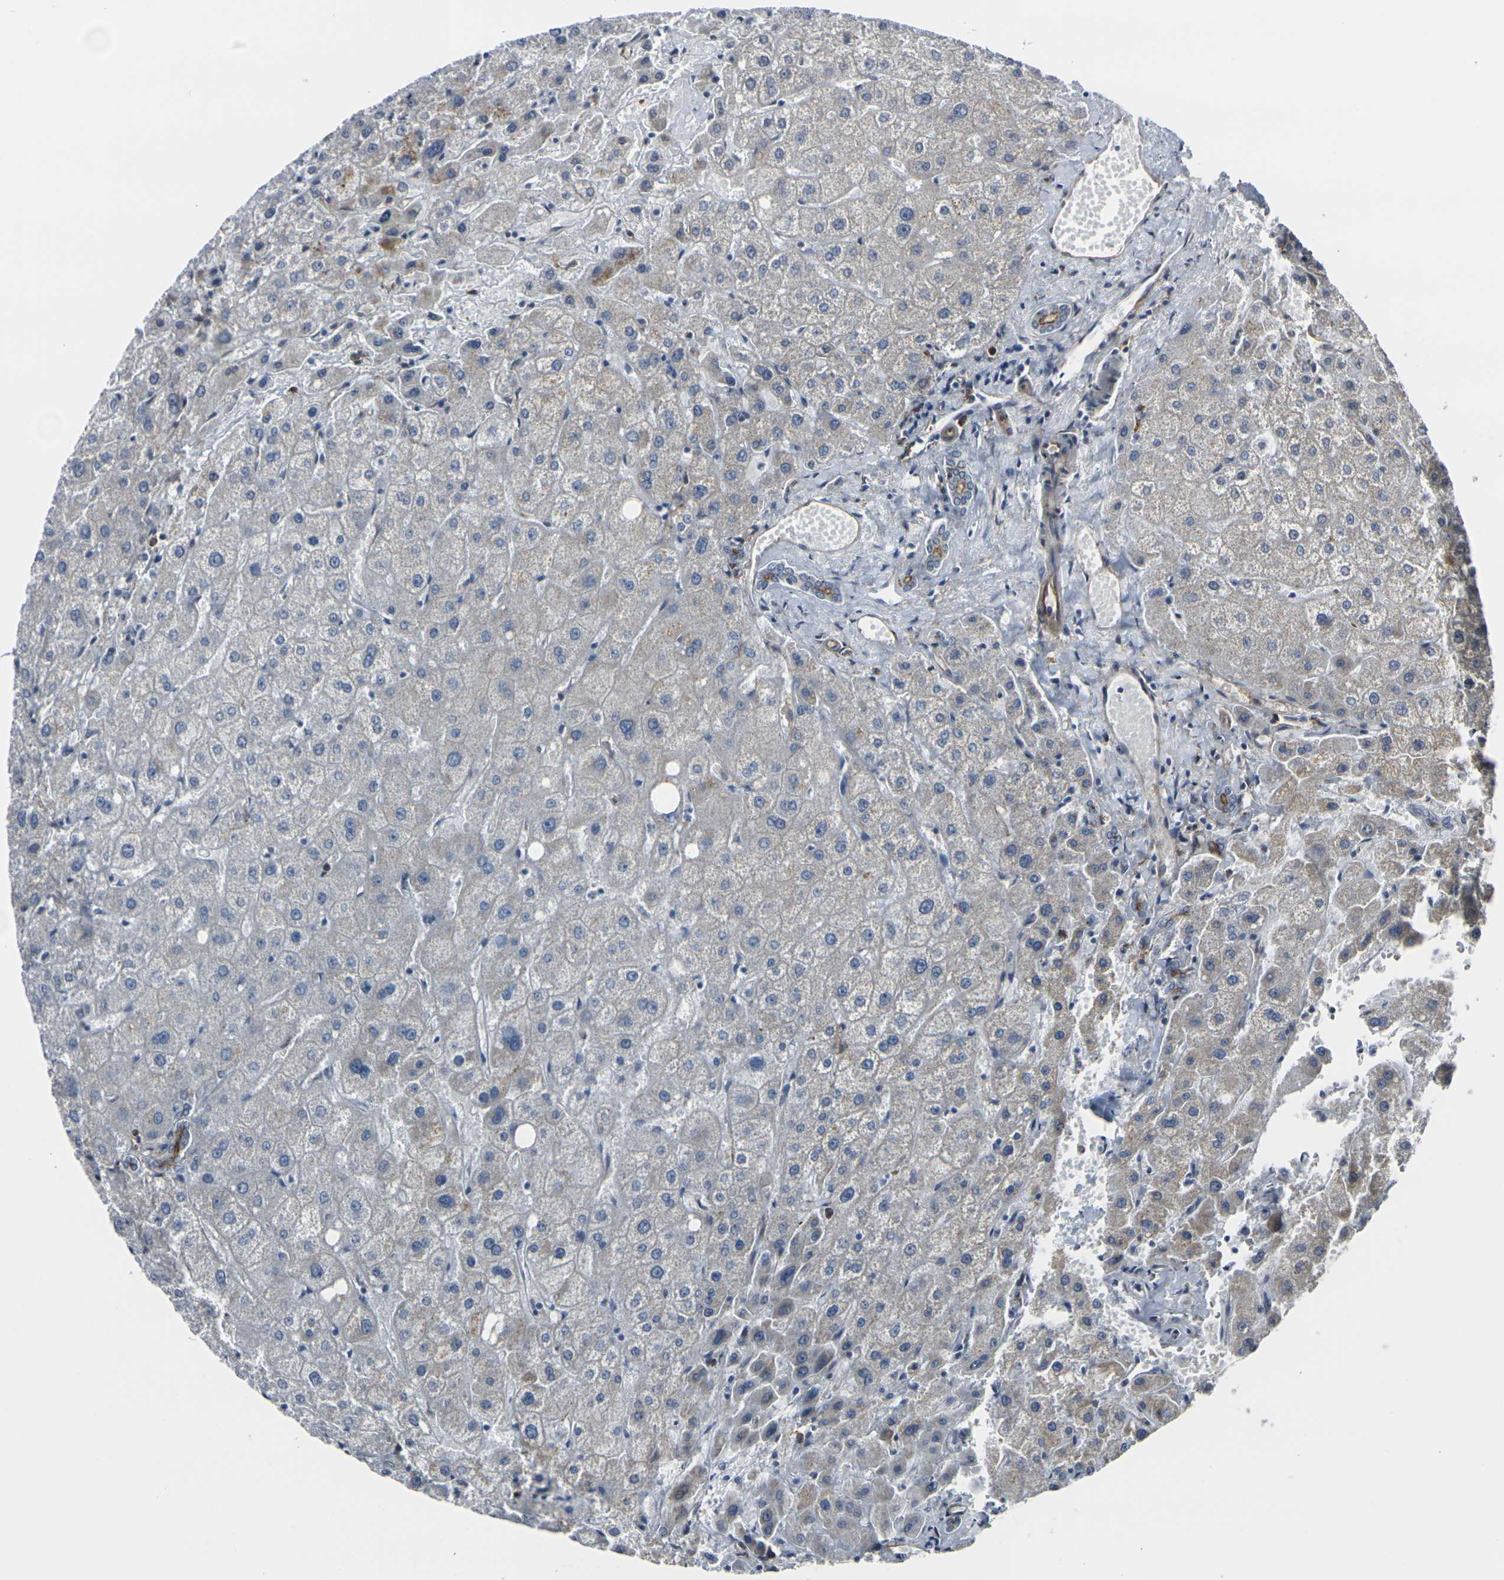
{"staining": {"intensity": "moderate", "quantity": ">75%", "location": "cytoplasmic/membranous"}, "tissue": "liver", "cell_type": "Cholangiocytes", "image_type": "normal", "snomed": [{"axis": "morphology", "description": "Normal tissue, NOS"}, {"axis": "topography", "description": "Liver"}], "caption": "DAB immunohistochemical staining of benign liver displays moderate cytoplasmic/membranous protein positivity in about >75% of cholangiocytes.", "gene": "MYOF", "patient": {"sex": "male", "age": 73}}